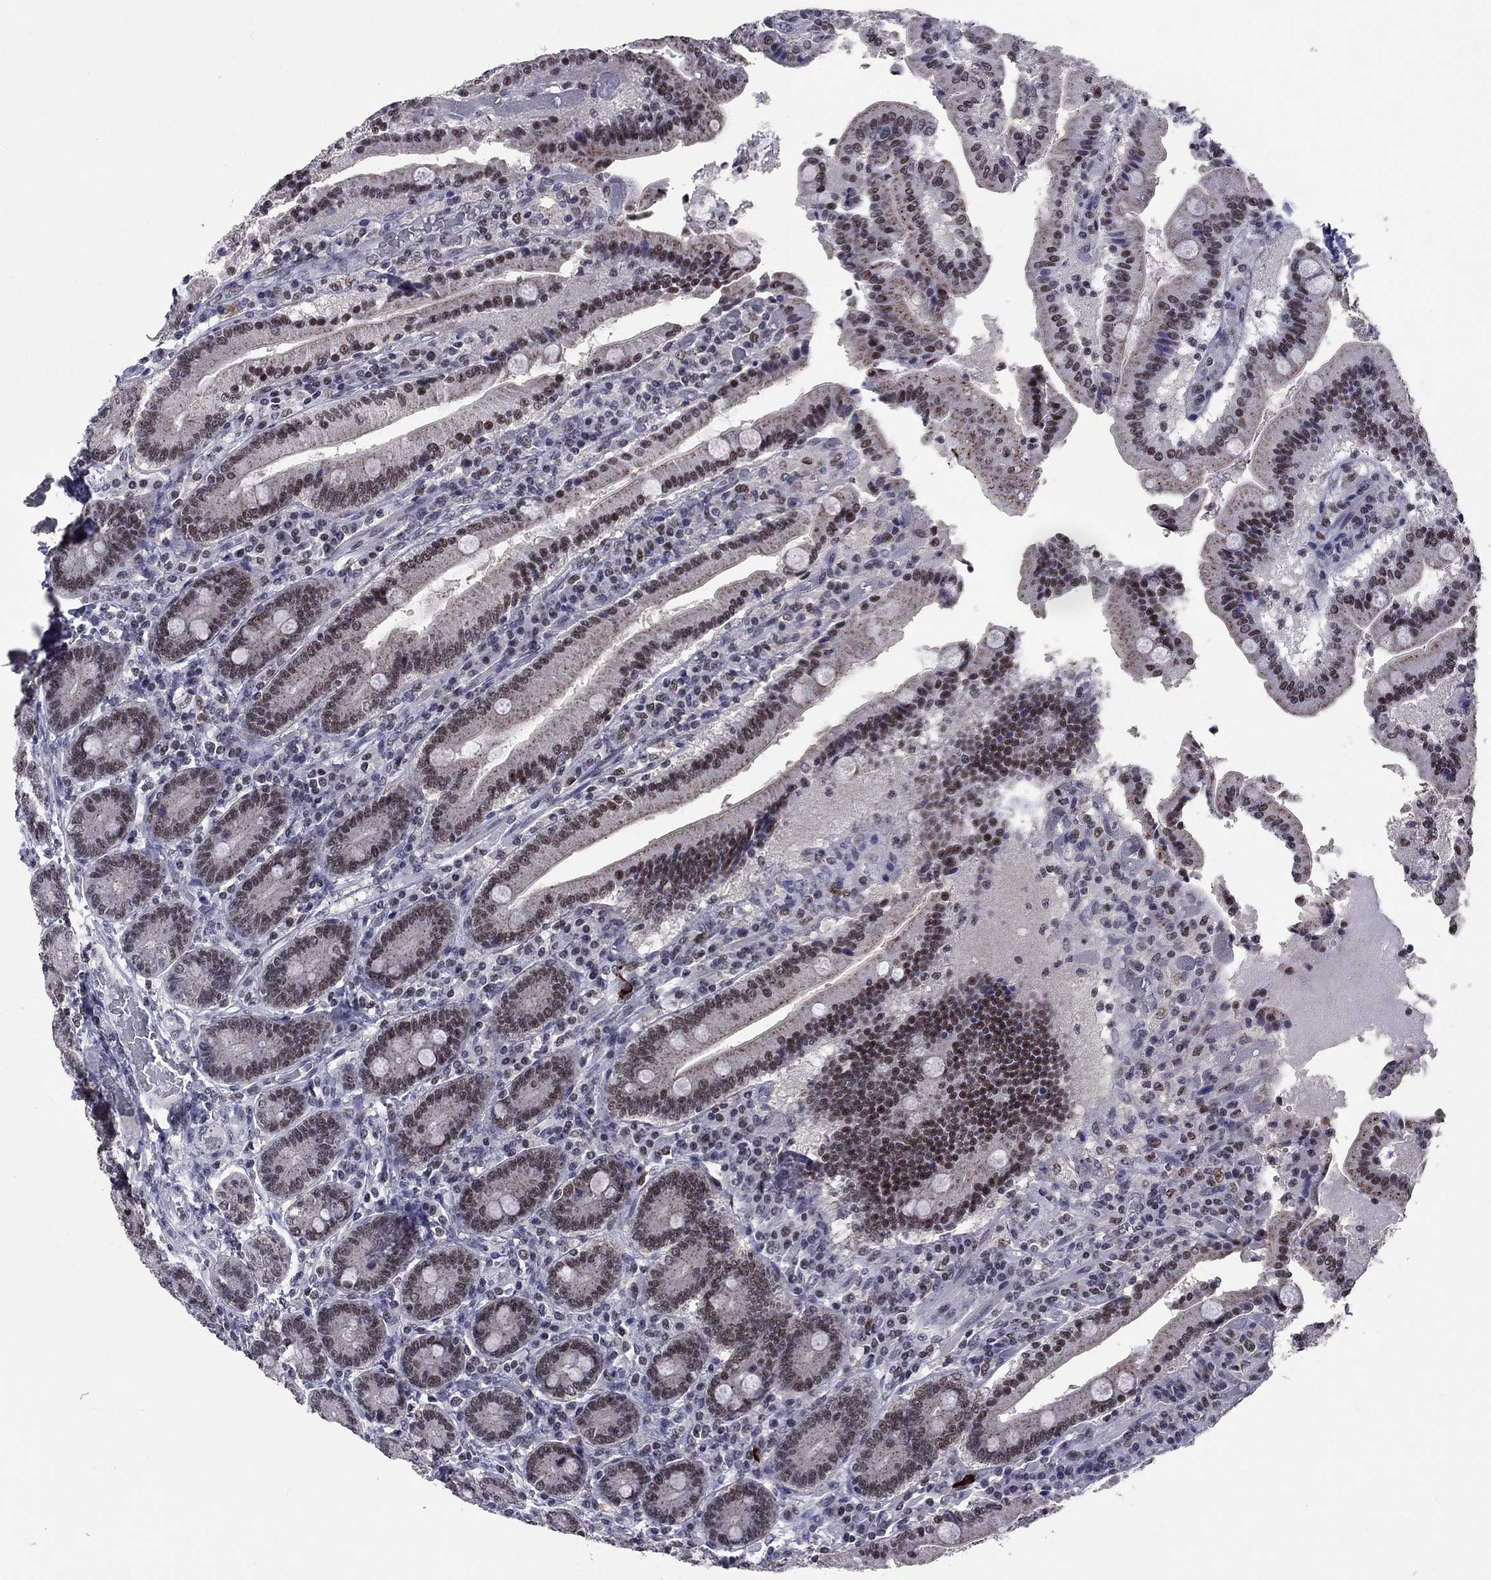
{"staining": {"intensity": "strong", "quantity": "25%-75%", "location": "nuclear"}, "tissue": "duodenum", "cell_type": "Glandular cells", "image_type": "normal", "snomed": [{"axis": "morphology", "description": "Normal tissue, NOS"}, {"axis": "topography", "description": "Duodenum"}], "caption": "Duodenum stained for a protein exhibits strong nuclear positivity in glandular cells. Nuclei are stained in blue.", "gene": "TAF9", "patient": {"sex": "female", "age": 62}}